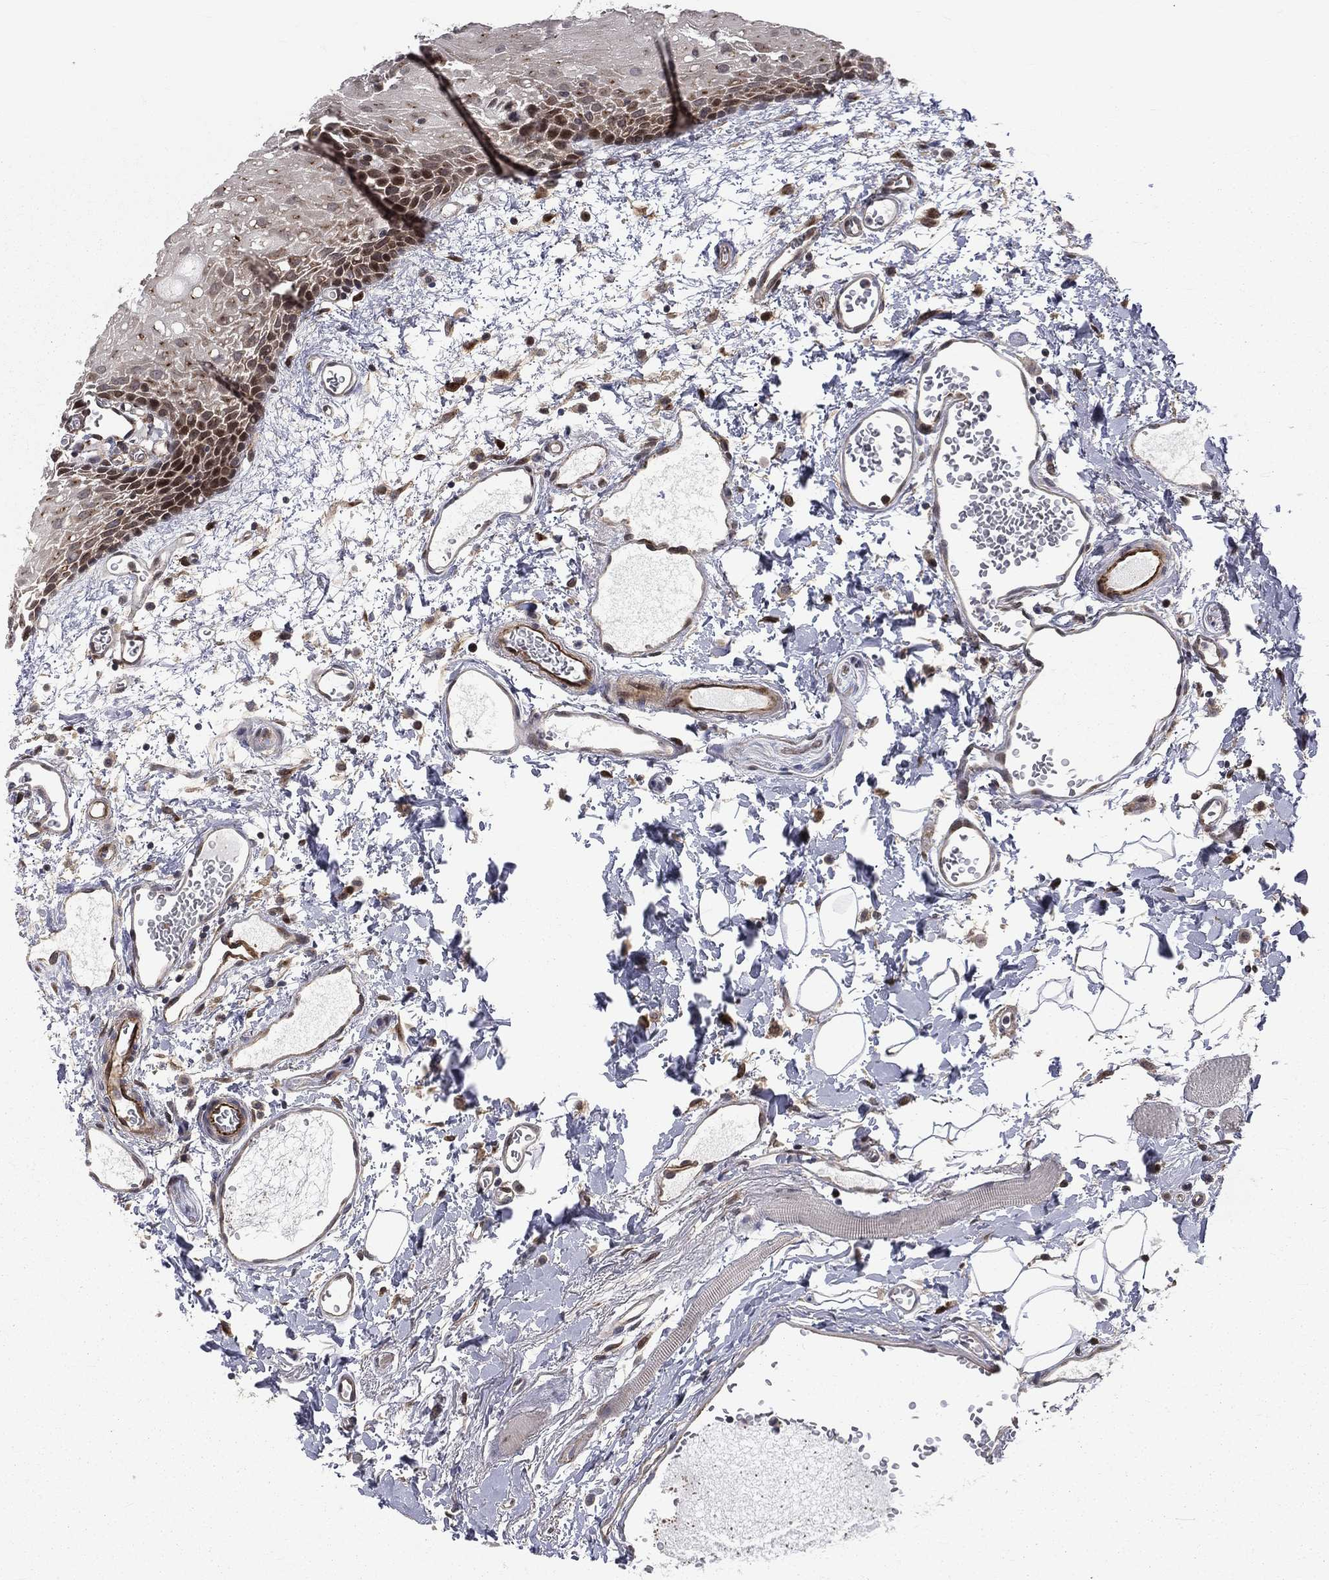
{"staining": {"intensity": "moderate", "quantity": "<25%", "location": "nuclear"}, "tissue": "oral mucosa", "cell_type": "Squamous epithelial cells", "image_type": "normal", "snomed": [{"axis": "morphology", "description": "Normal tissue, NOS"}, {"axis": "morphology", "description": "Squamous cell carcinoma, NOS"}, {"axis": "topography", "description": "Oral tissue"}, {"axis": "topography", "description": "Head-Neck"}], "caption": "High-power microscopy captured an immunohistochemistry (IHC) micrograph of unremarkable oral mucosa, revealing moderate nuclear expression in approximately <25% of squamous epithelial cells. The staining was performed using DAB to visualize the protein expression in brown, while the nuclei were stained in blue with hematoxylin (Magnification: 20x).", "gene": "ARL3", "patient": {"sex": "female", "age": 70}}